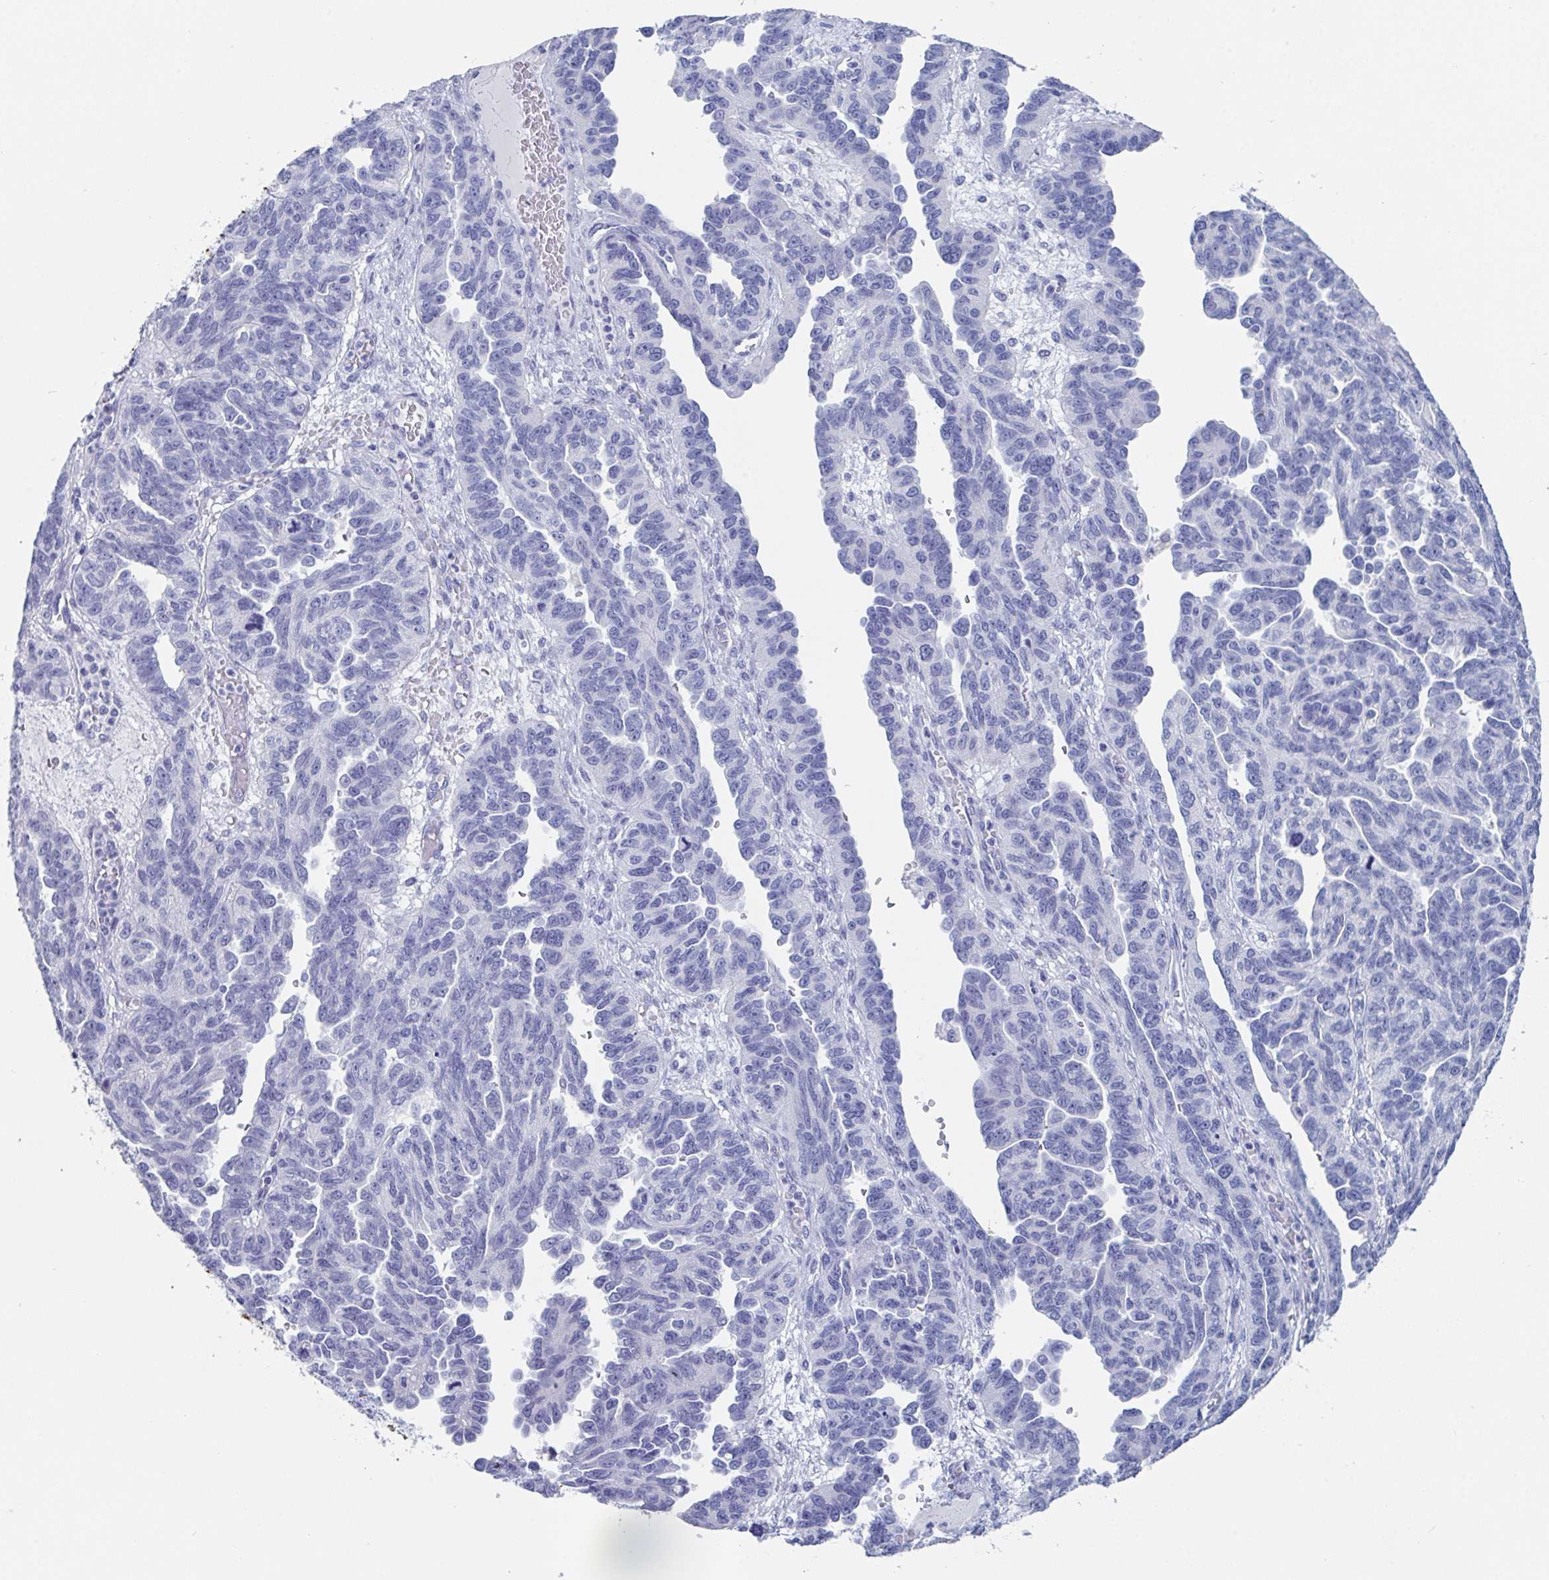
{"staining": {"intensity": "negative", "quantity": "none", "location": "none"}, "tissue": "ovarian cancer", "cell_type": "Tumor cells", "image_type": "cancer", "snomed": [{"axis": "morphology", "description": "Cystadenocarcinoma, serous, NOS"}, {"axis": "topography", "description": "Ovary"}], "caption": "Immunohistochemical staining of human ovarian cancer exhibits no significant staining in tumor cells.", "gene": "ZPBP", "patient": {"sex": "female", "age": 64}}